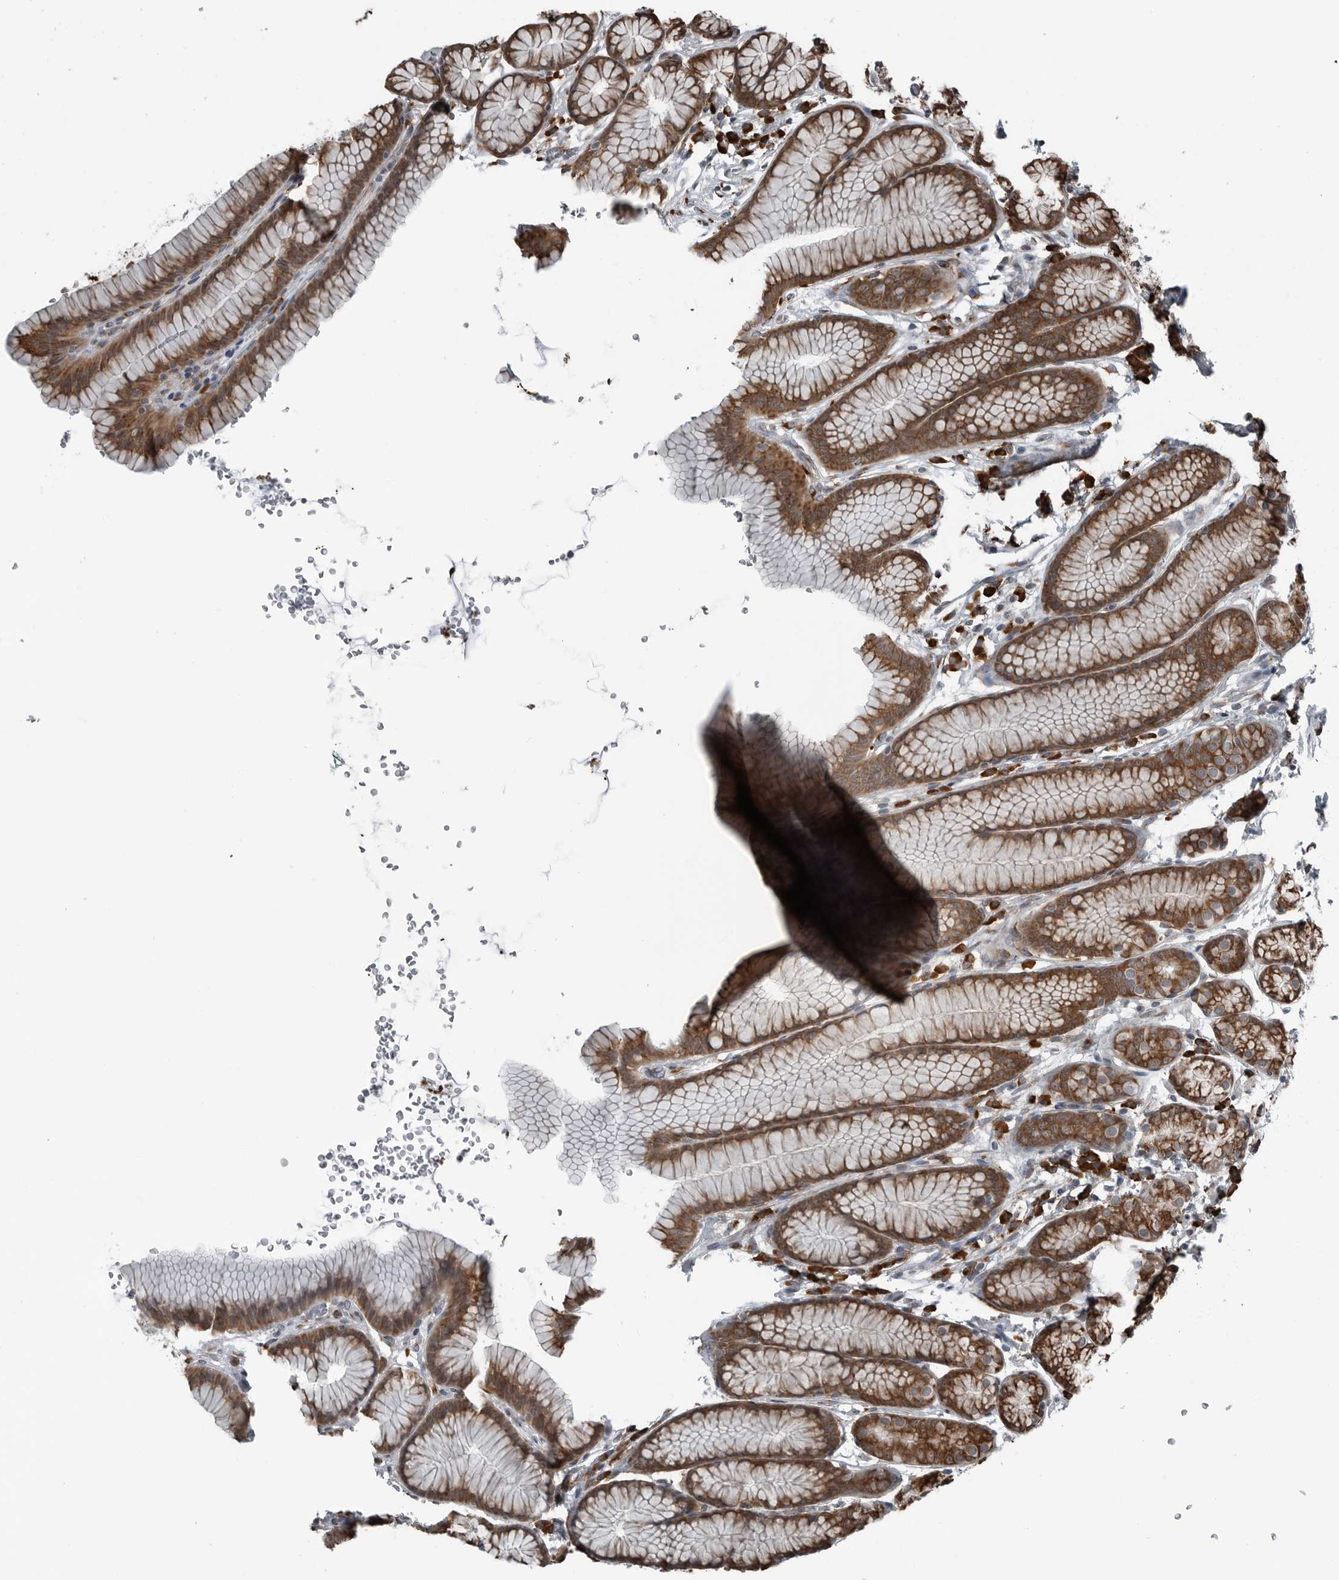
{"staining": {"intensity": "moderate", "quantity": ">75%", "location": "cytoplasmic/membranous"}, "tissue": "stomach", "cell_type": "Glandular cells", "image_type": "normal", "snomed": [{"axis": "morphology", "description": "Normal tissue, NOS"}, {"axis": "topography", "description": "Stomach"}], "caption": "This micrograph shows immunohistochemistry staining of normal stomach, with medium moderate cytoplasmic/membranous staining in about >75% of glandular cells.", "gene": "CEP85", "patient": {"sex": "male", "age": 42}}